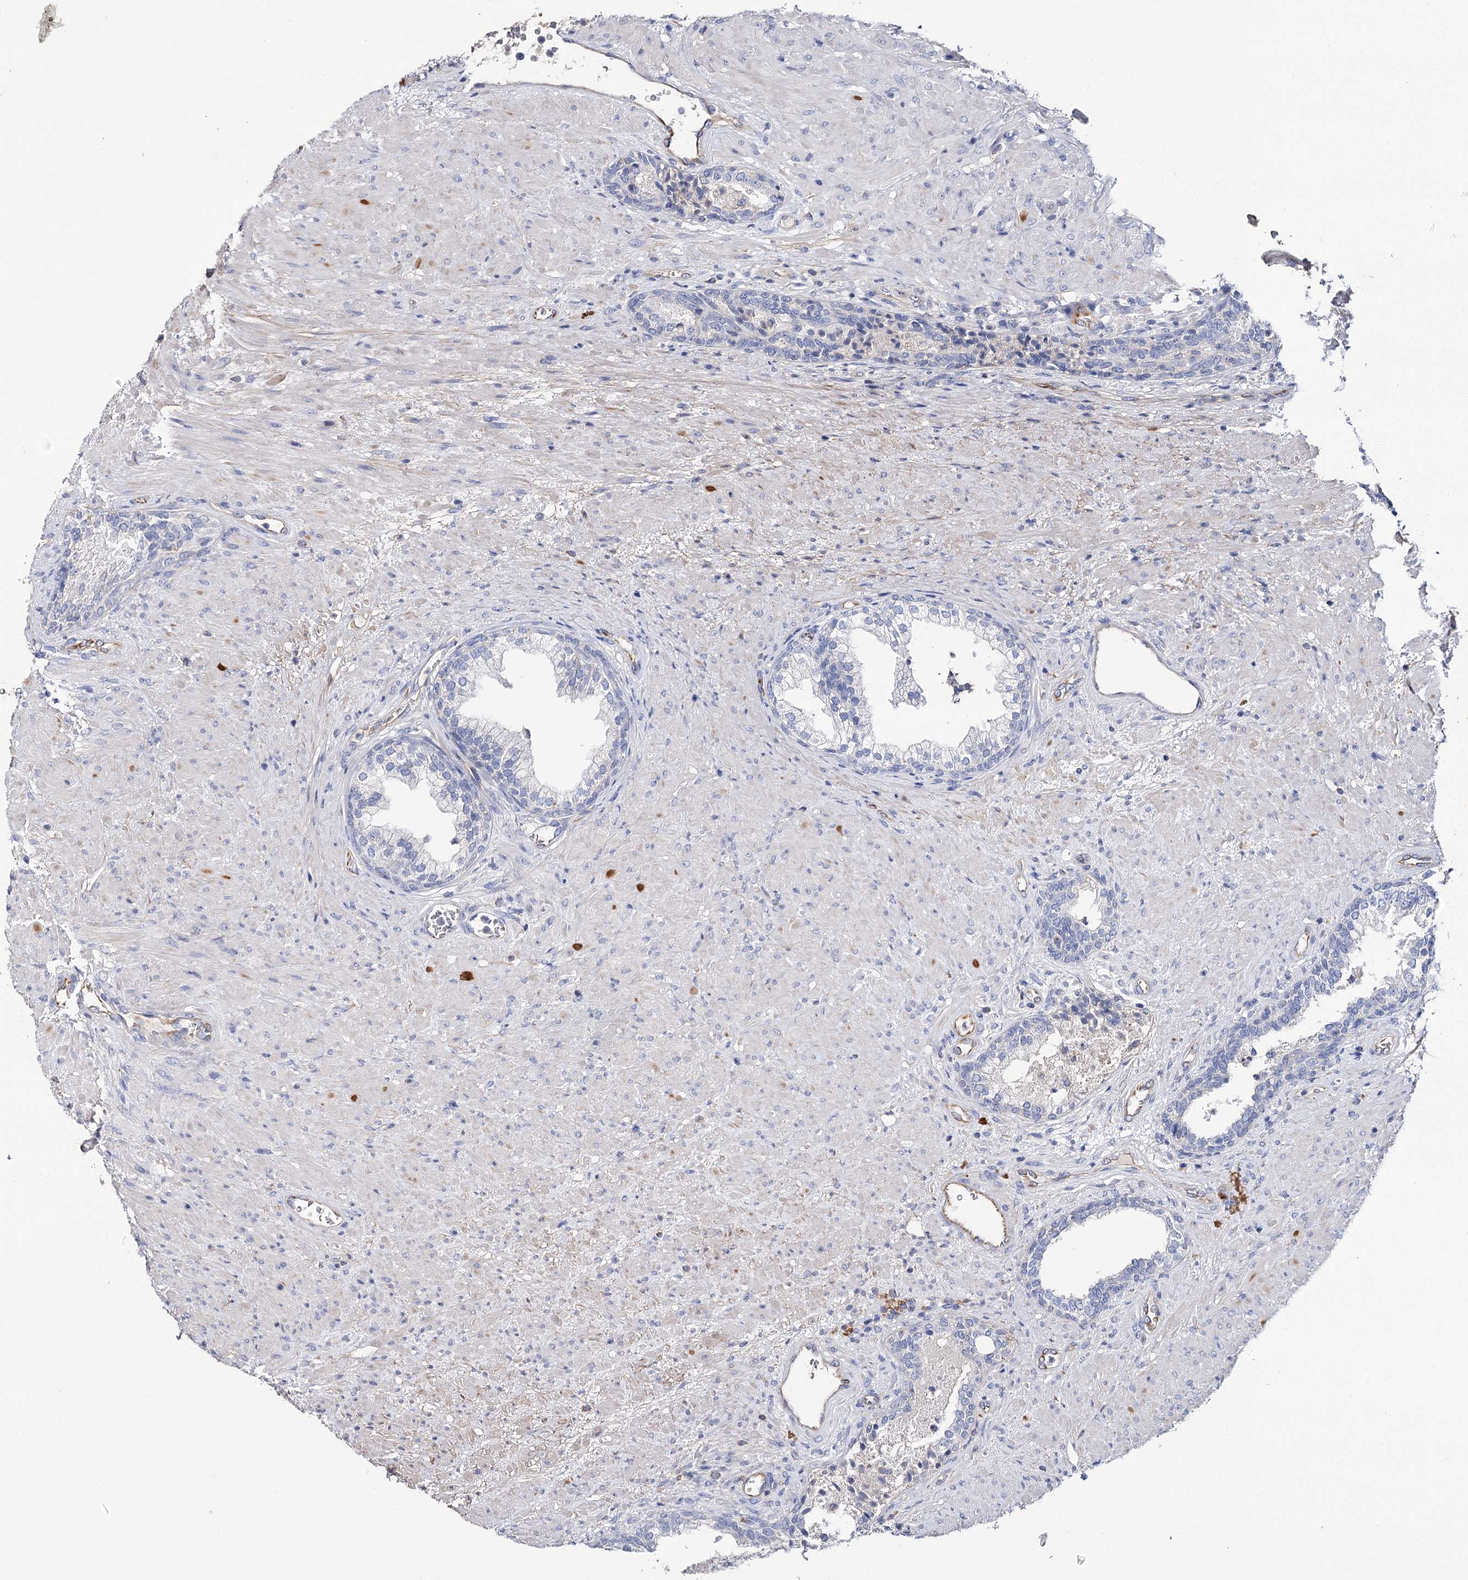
{"staining": {"intensity": "negative", "quantity": "none", "location": "none"}, "tissue": "prostate", "cell_type": "Glandular cells", "image_type": "normal", "snomed": [{"axis": "morphology", "description": "Normal tissue, NOS"}, {"axis": "topography", "description": "Prostate"}], "caption": "Immunohistochemistry (IHC) of normal prostate displays no expression in glandular cells.", "gene": "EPYC", "patient": {"sex": "male", "age": 76}}